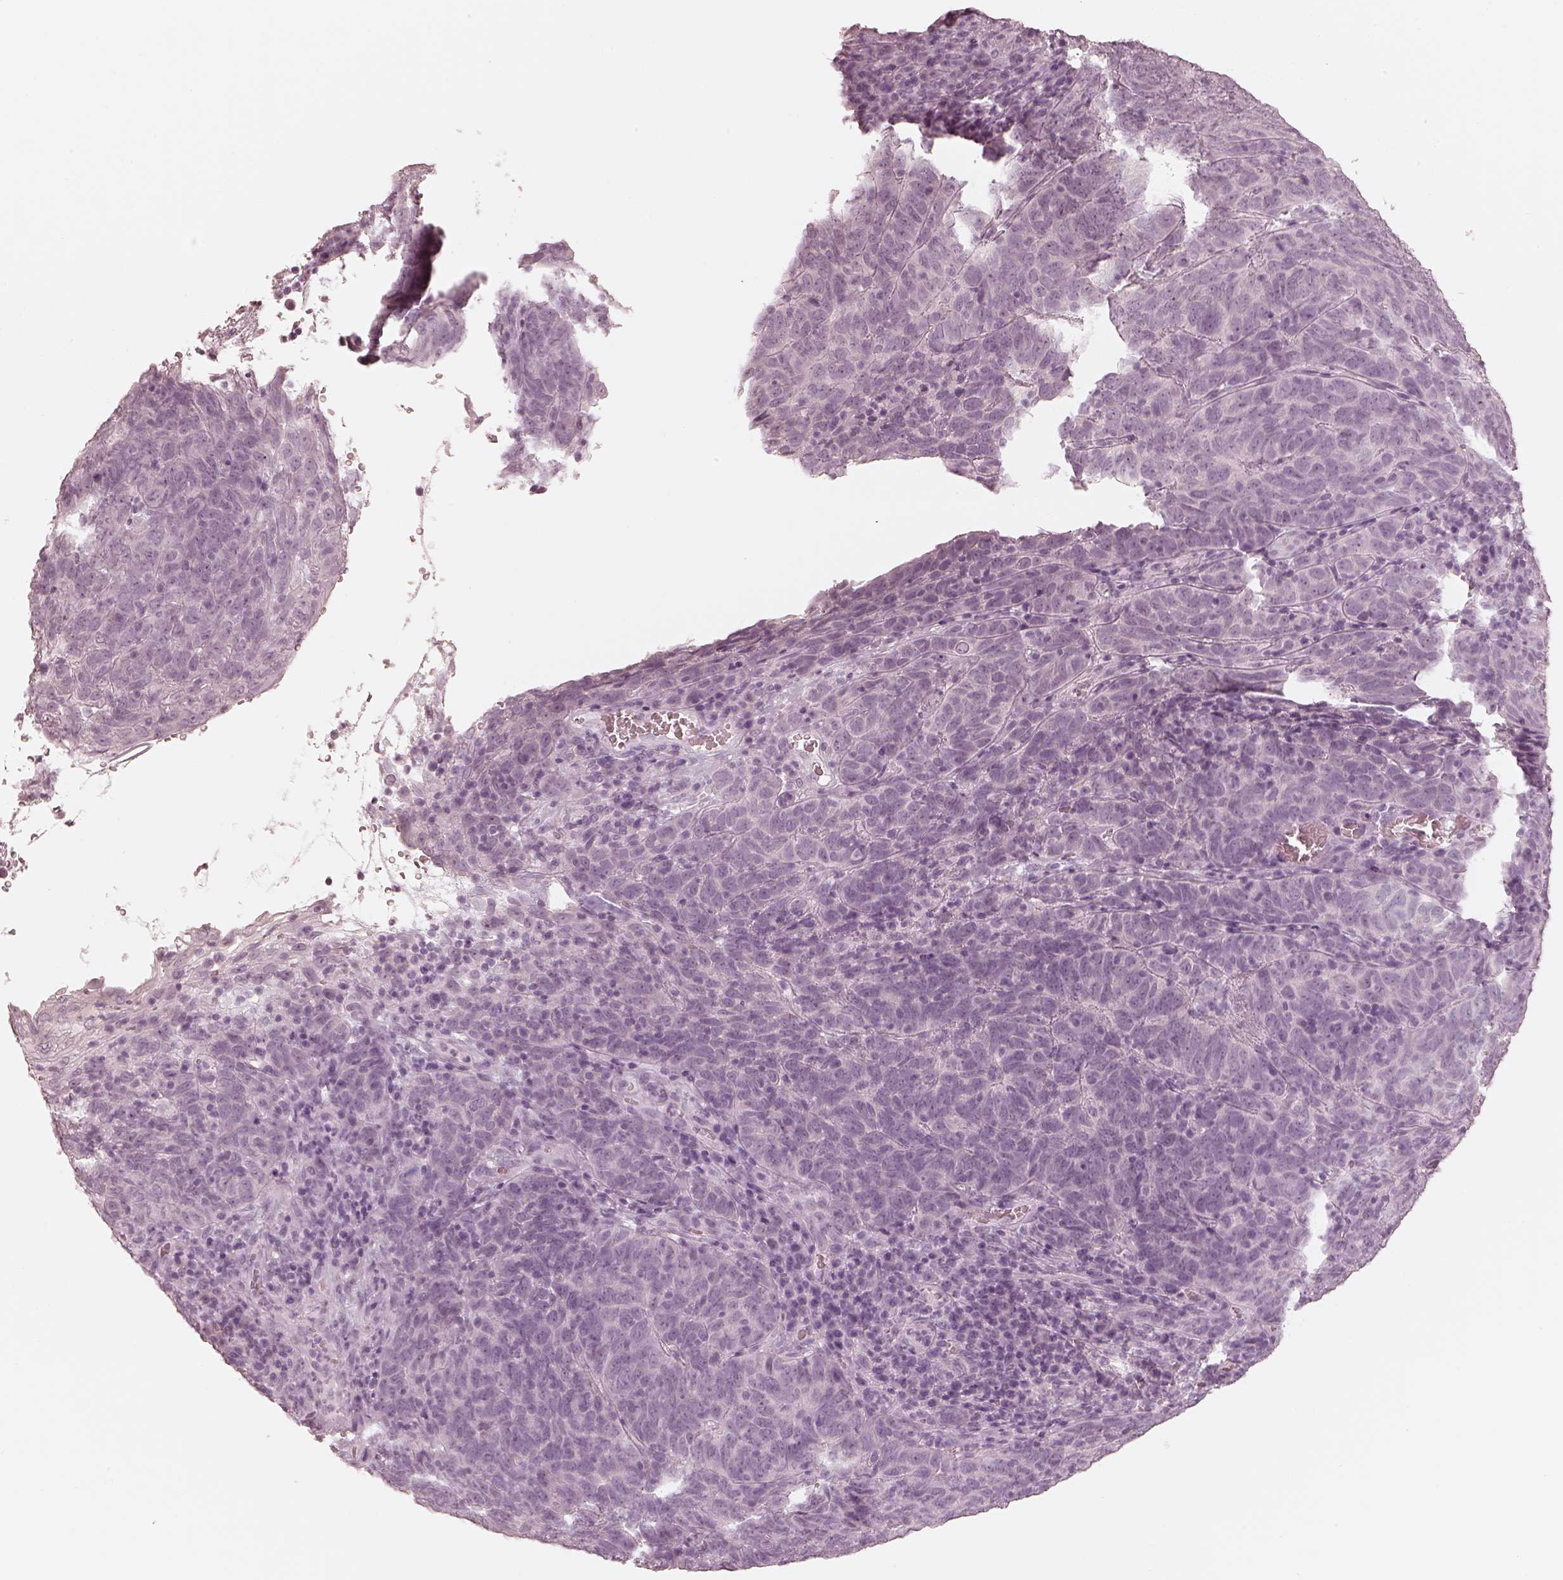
{"staining": {"intensity": "negative", "quantity": "none", "location": "none"}, "tissue": "skin cancer", "cell_type": "Tumor cells", "image_type": "cancer", "snomed": [{"axis": "morphology", "description": "Squamous cell carcinoma, NOS"}, {"axis": "topography", "description": "Skin"}, {"axis": "topography", "description": "Anal"}], "caption": "Tumor cells show no significant staining in skin squamous cell carcinoma.", "gene": "CALR3", "patient": {"sex": "female", "age": 51}}